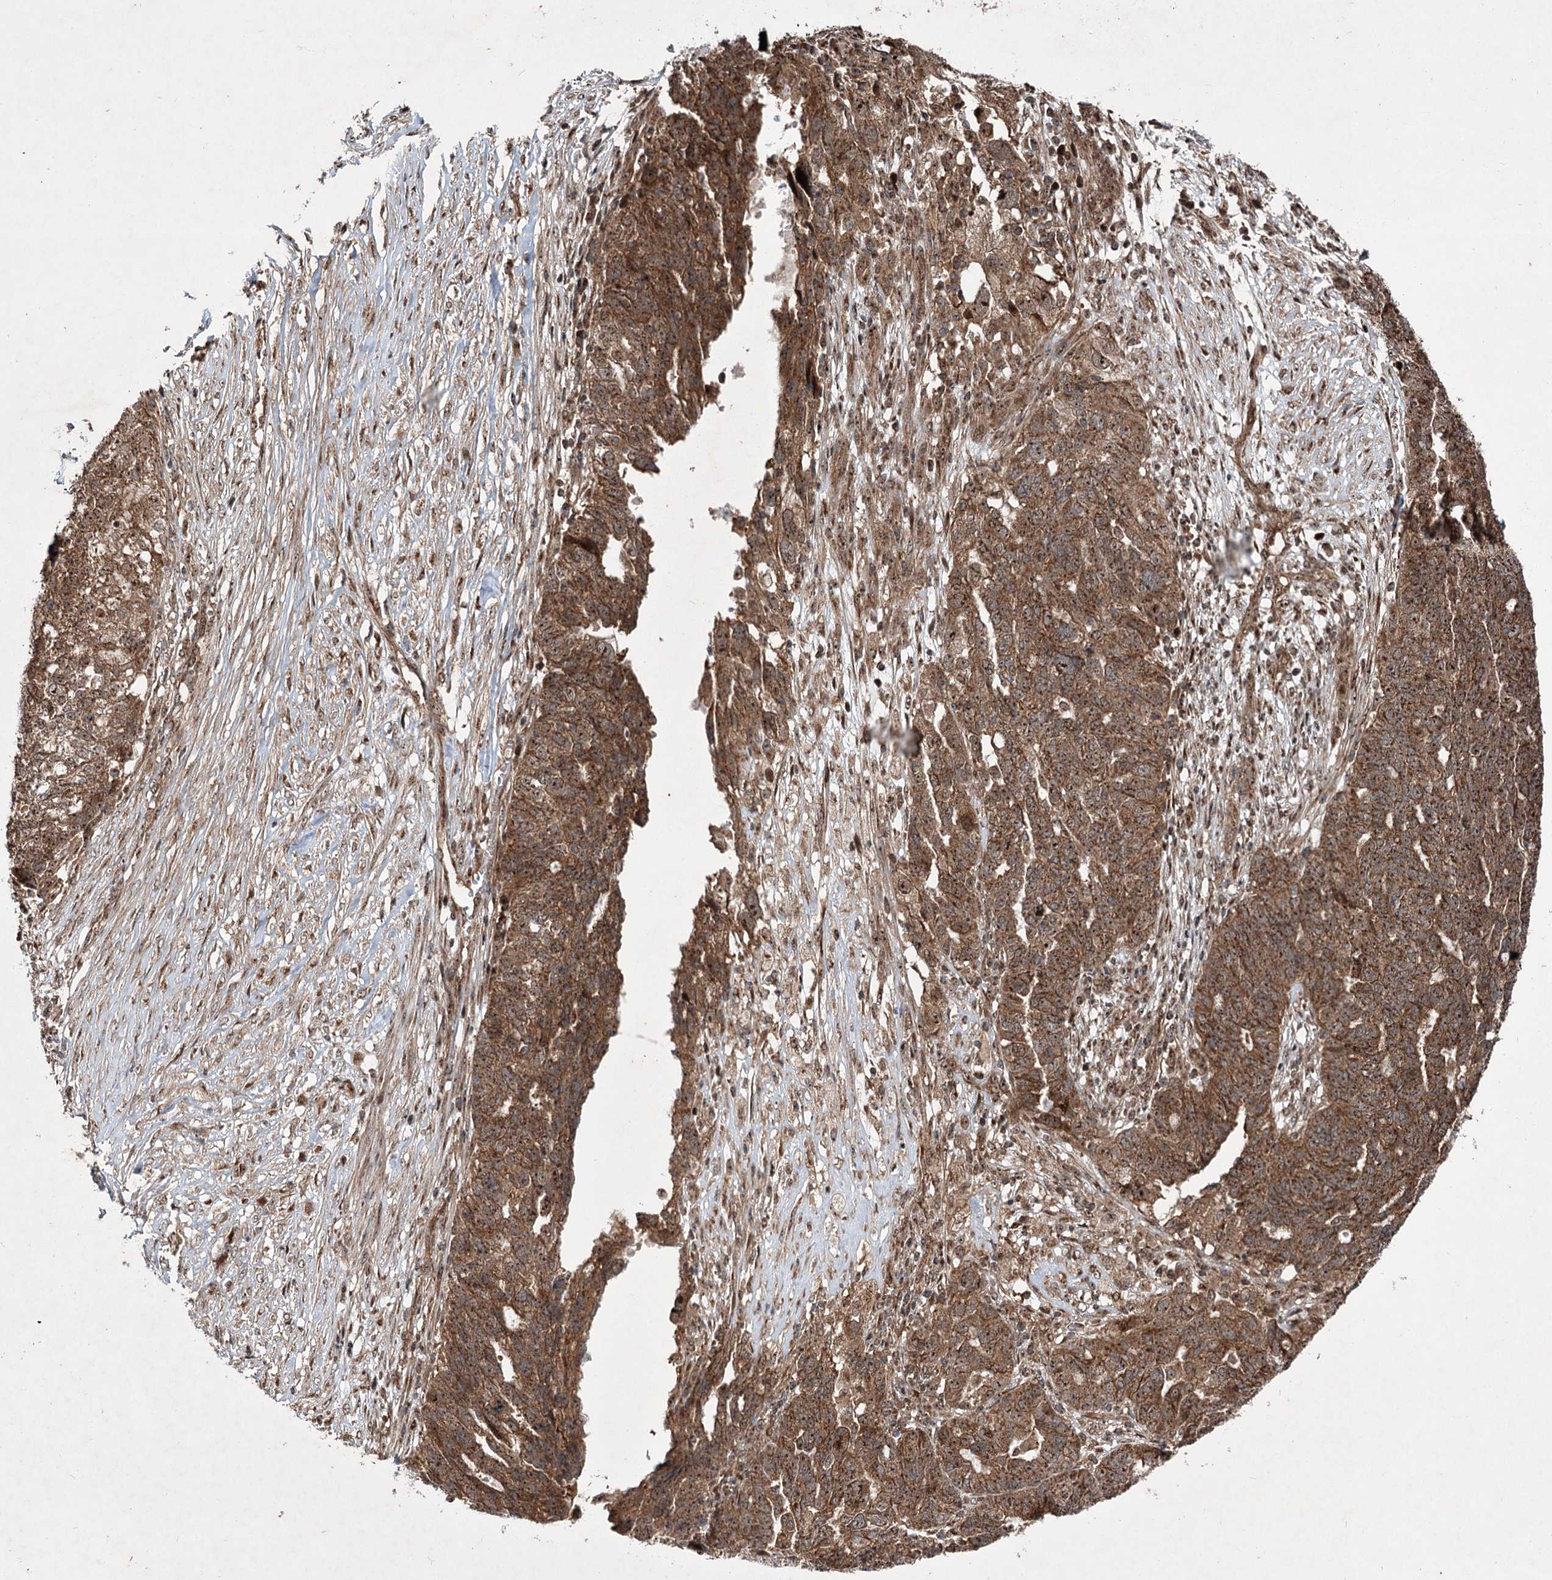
{"staining": {"intensity": "strong", "quantity": ">75%", "location": "cytoplasmic/membranous,nuclear"}, "tissue": "ovarian cancer", "cell_type": "Tumor cells", "image_type": "cancer", "snomed": [{"axis": "morphology", "description": "Cystadenocarcinoma, serous, NOS"}, {"axis": "topography", "description": "Ovary"}], "caption": "A brown stain shows strong cytoplasmic/membranous and nuclear positivity of a protein in human ovarian cancer (serous cystadenocarcinoma) tumor cells.", "gene": "SERINC5", "patient": {"sex": "female", "age": 59}}